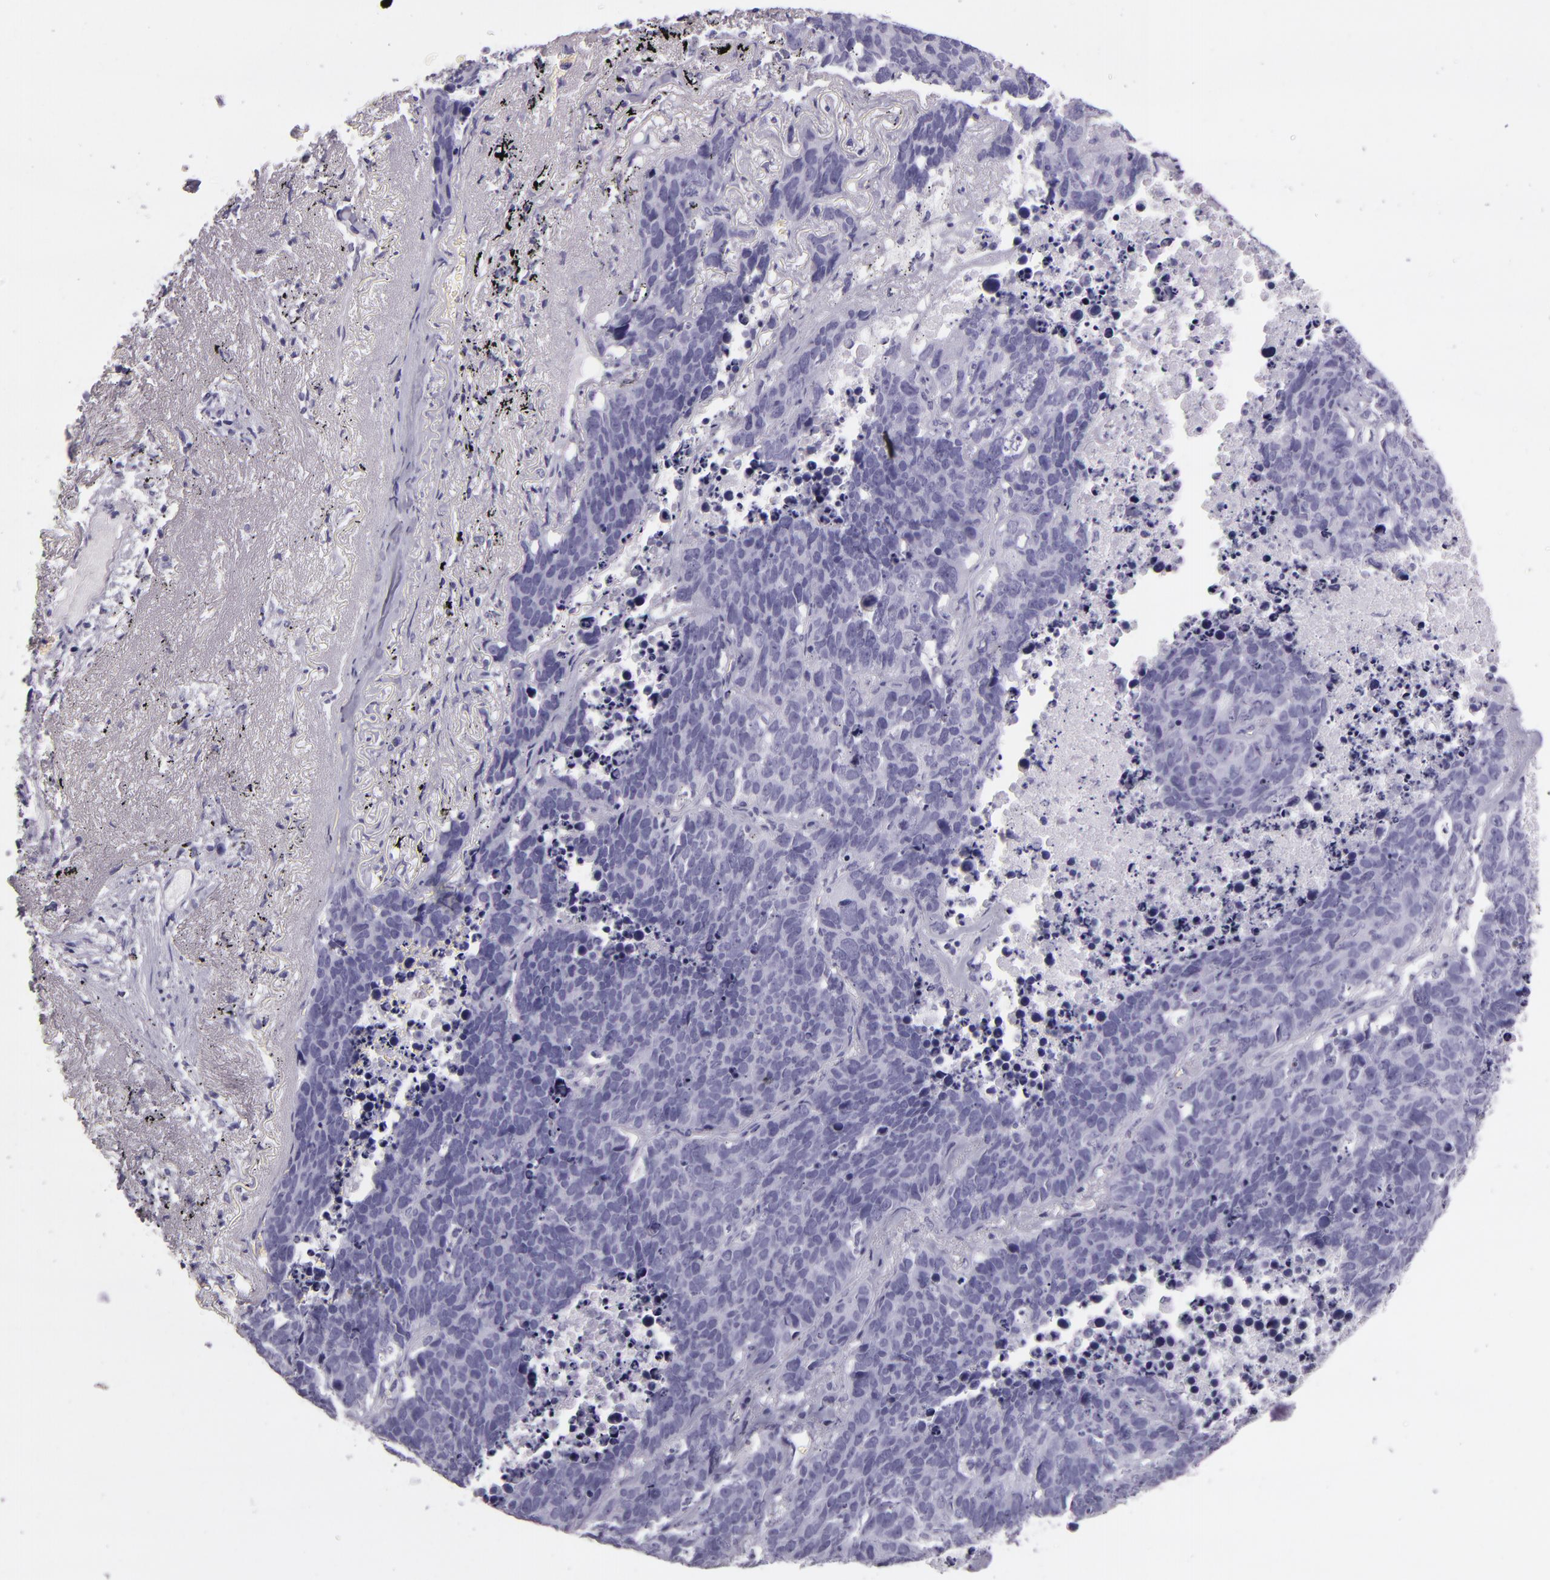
{"staining": {"intensity": "negative", "quantity": "none", "location": "none"}, "tissue": "lung cancer", "cell_type": "Tumor cells", "image_type": "cancer", "snomed": [{"axis": "morphology", "description": "Carcinoid, malignant, NOS"}, {"axis": "topography", "description": "Lung"}], "caption": "This micrograph is of lung cancer (malignant carcinoid) stained with immunohistochemistry to label a protein in brown with the nuclei are counter-stained blue. There is no staining in tumor cells. (Stains: DAB IHC with hematoxylin counter stain, Microscopy: brightfield microscopy at high magnification).", "gene": "CR2", "patient": {"sex": "male", "age": 60}}